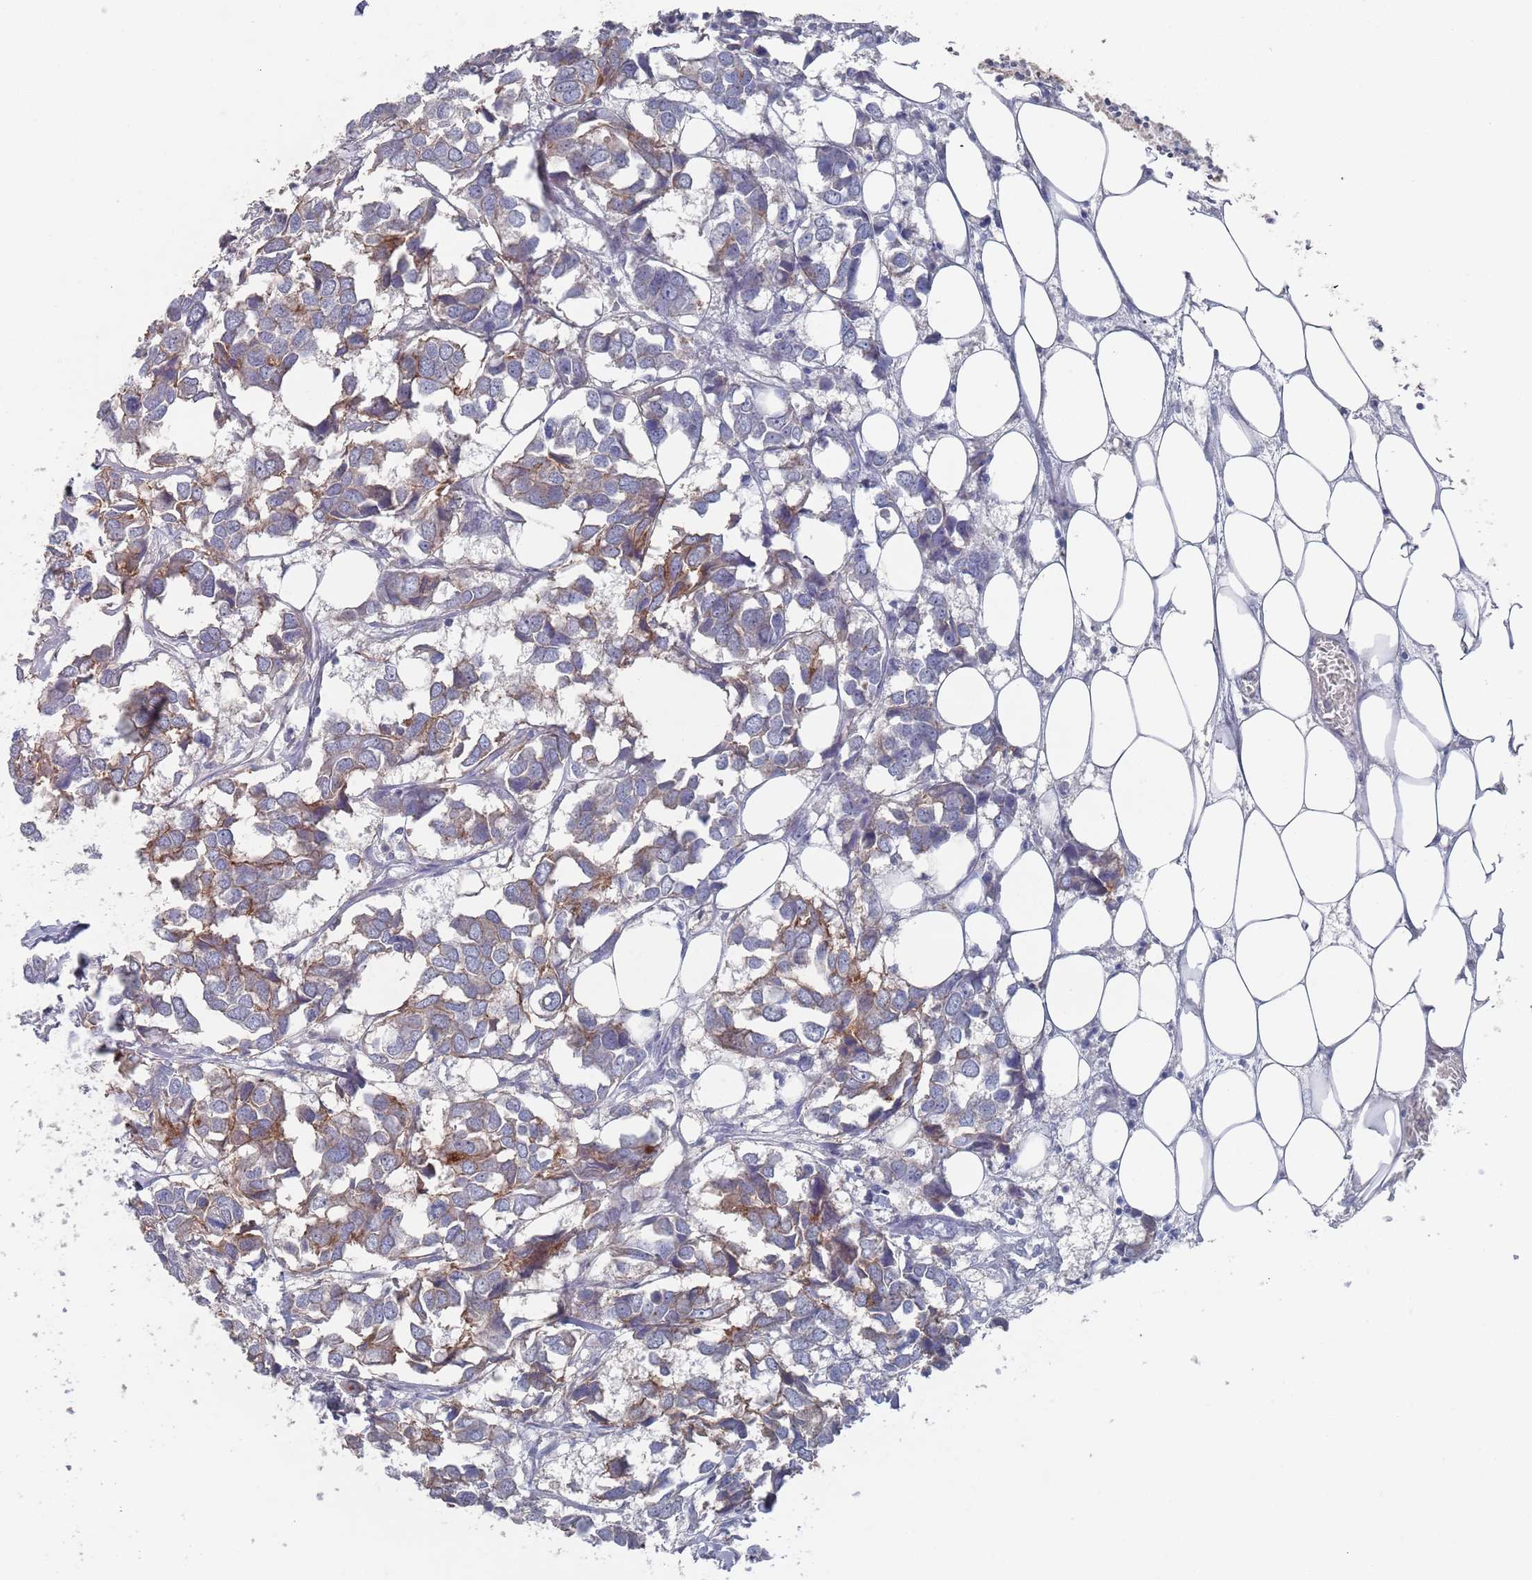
{"staining": {"intensity": "moderate", "quantity": "25%-75%", "location": "cytoplasmic/membranous"}, "tissue": "breast cancer", "cell_type": "Tumor cells", "image_type": "cancer", "snomed": [{"axis": "morphology", "description": "Duct carcinoma"}, {"axis": "topography", "description": "Breast"}], "caption": "The immunohistochemical stain labels moderate cytoplasmic/membranous expression in tumor cells of breast cancer (infiltrating ductal carcinoma) tissue. (brown staining indicates protein expression, while blue staining denotes nuclei).", "gene": "PROM2", "patient": {"sex": "female", "age": 83}}